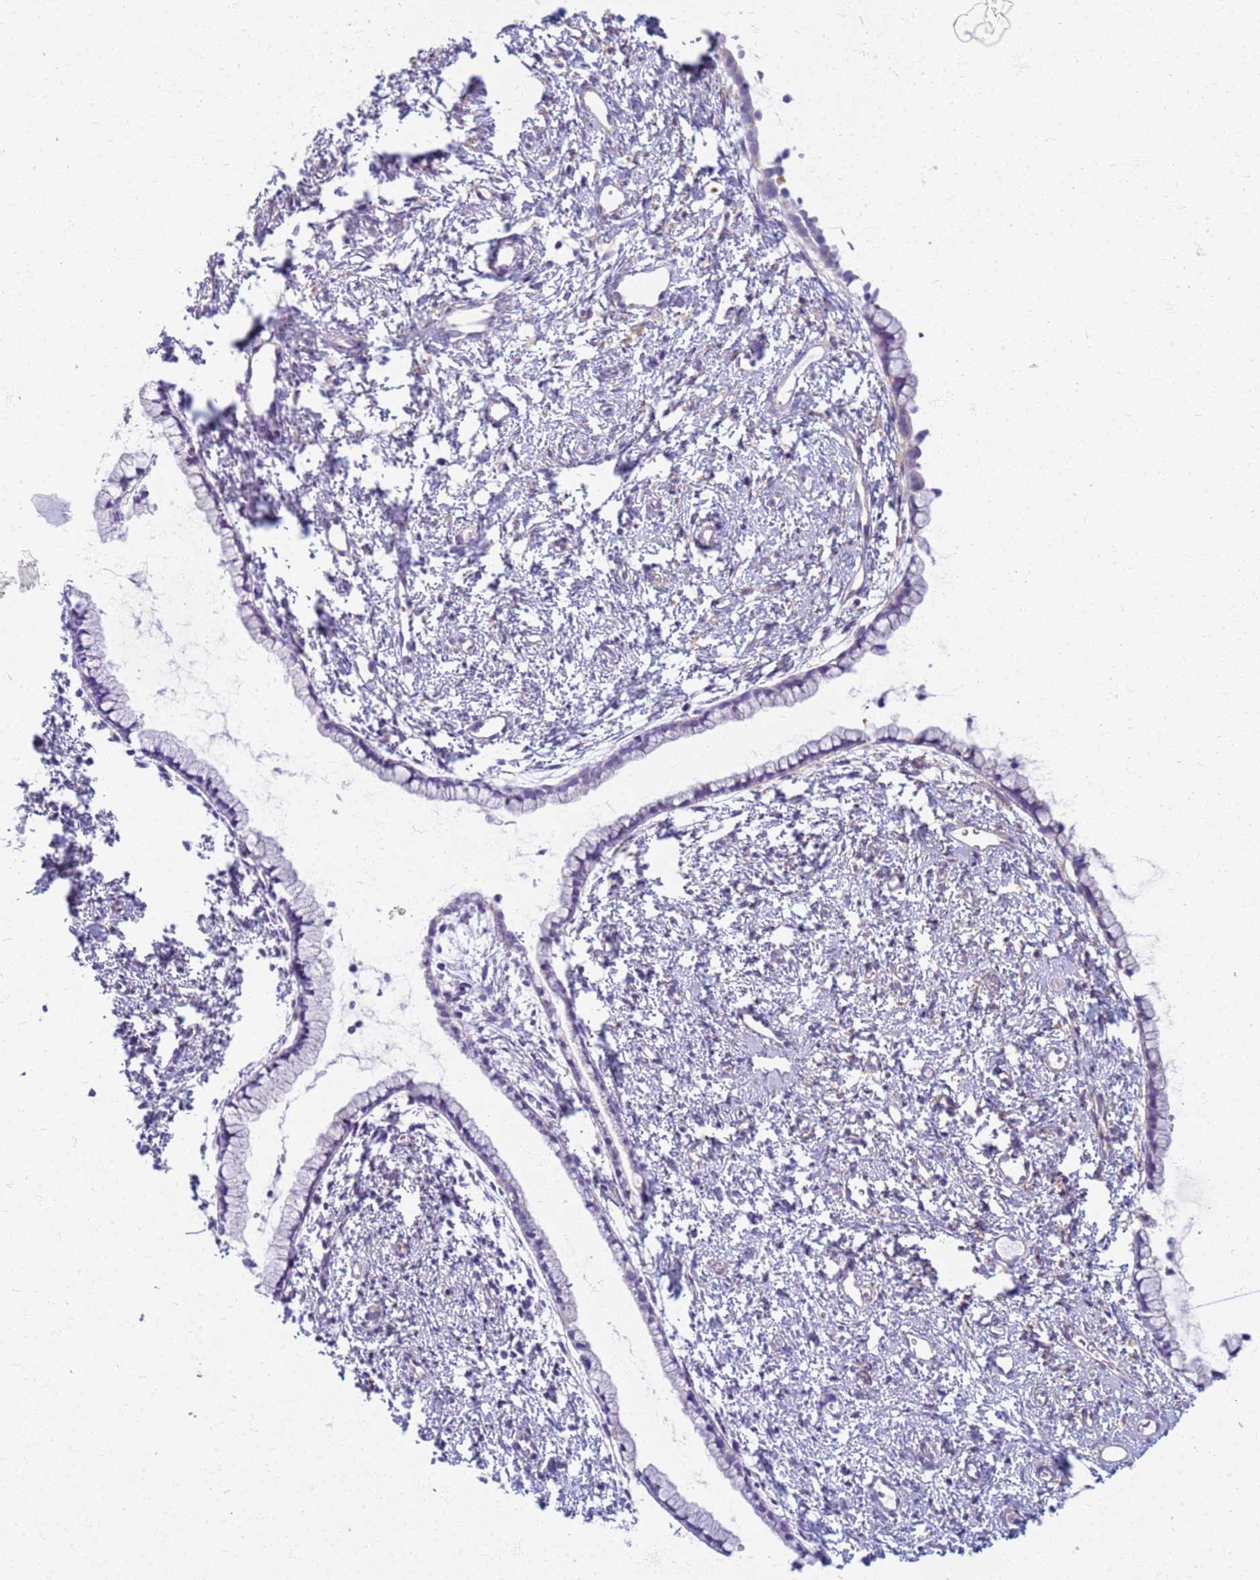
{"staining": {"intensity": "weak", "quantity": "<25%", "location": "cytoplasmic/membranous"}, "tissue": "cervix", "cell_type": "Glandular cells", "image_type": "normal", "snomed": [{"axis": "morphology", "description": "Normal tissue, NOS"}, {"axis": "topography", "description": "Cervix"}], "caption": "Glandular cells are negative for brown protein staining in benign cervix. (DAB (3,3'-diaminobenzidine) immunohistochemistry with hematoxylin counter stain).", "gene": "EEA1", "patient": {"sex": "female", "age": 57}}